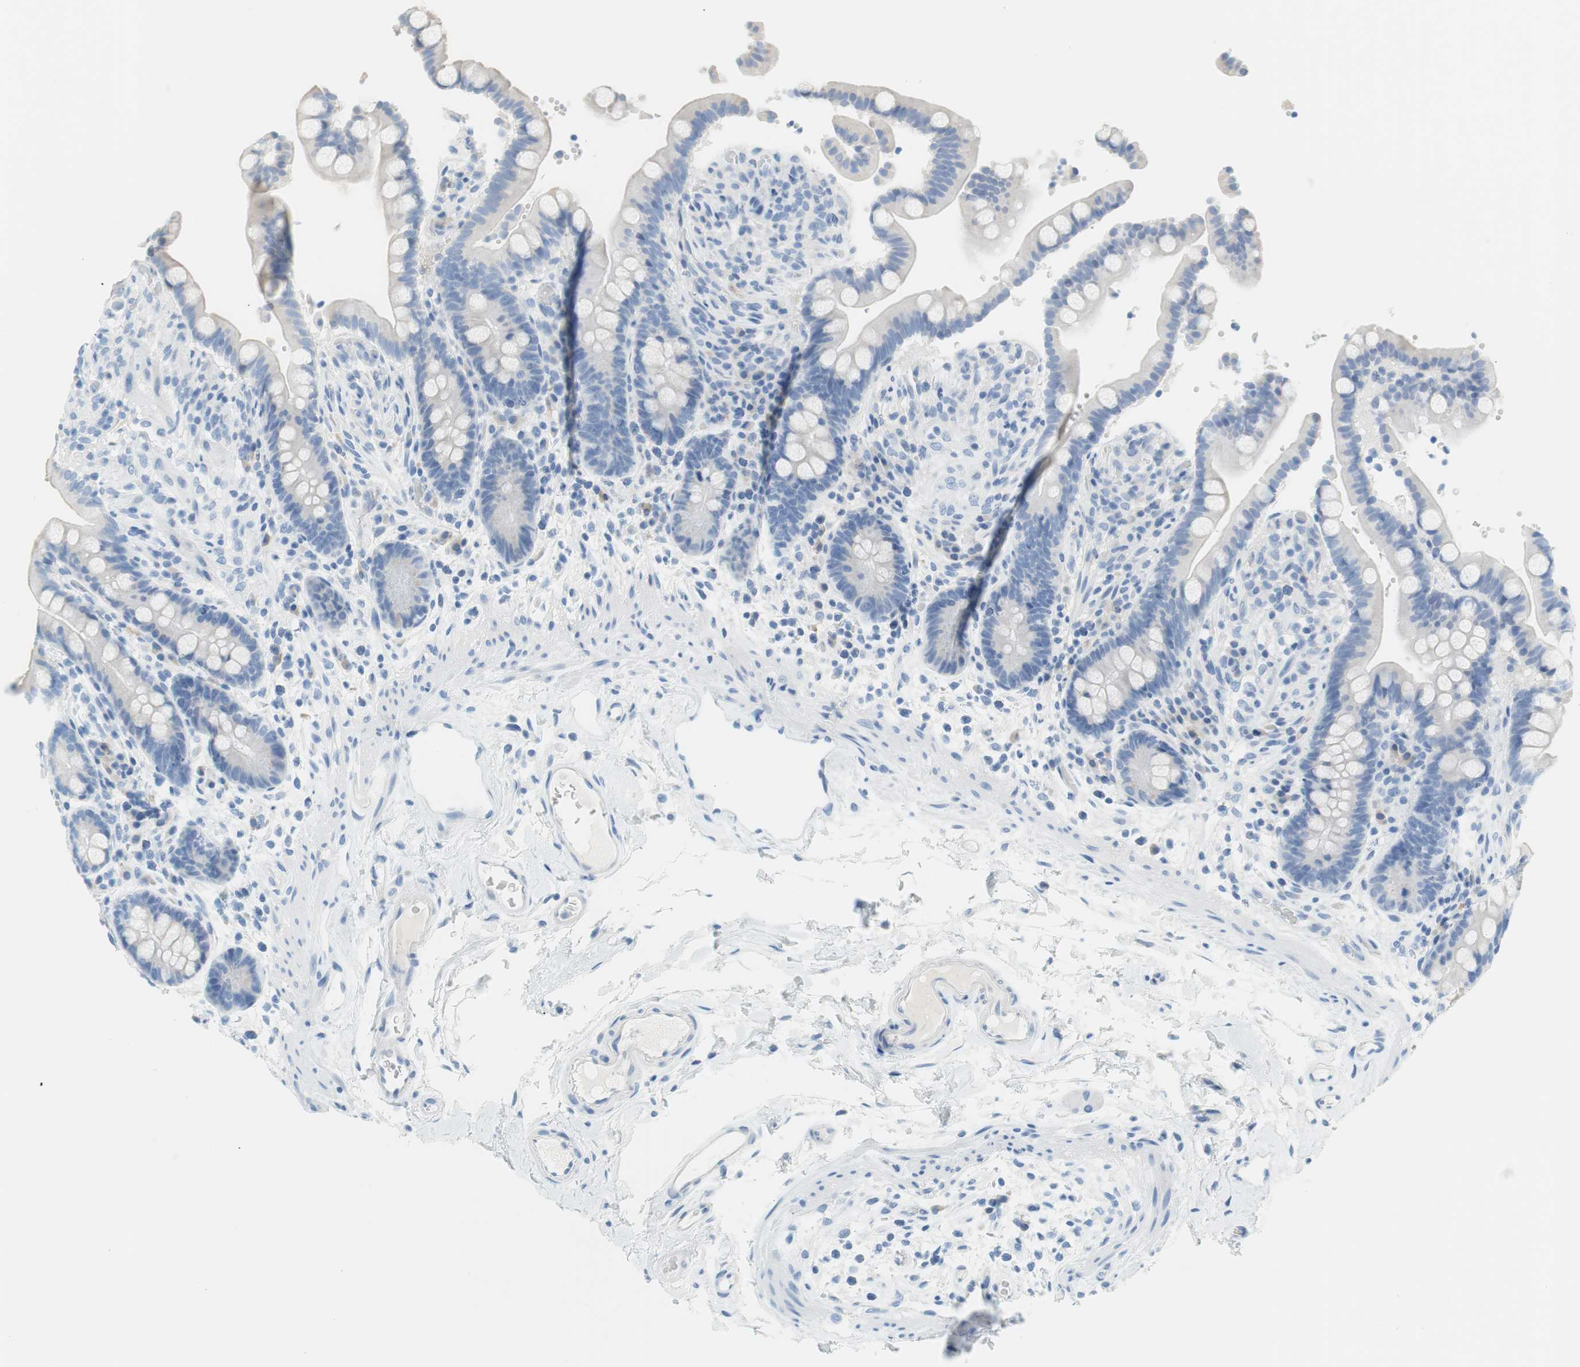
{"staining": {"intensity": "negative", "quantity": "none", "location": "none"}, "tissue": "colon", "cell_type": "Endothelial cells", "image_type": "normal", "snomed": [{"axis": "morphology", "description": "Normal tissue, NOS"}, {"axis": "topography", "description": "Colon"}], "caption": "Photomicrograph shows no significant protein expression in endothelial cells of normal colon.", "gene": "MYH1", "patient": {"sex": "male", "age": 73}}